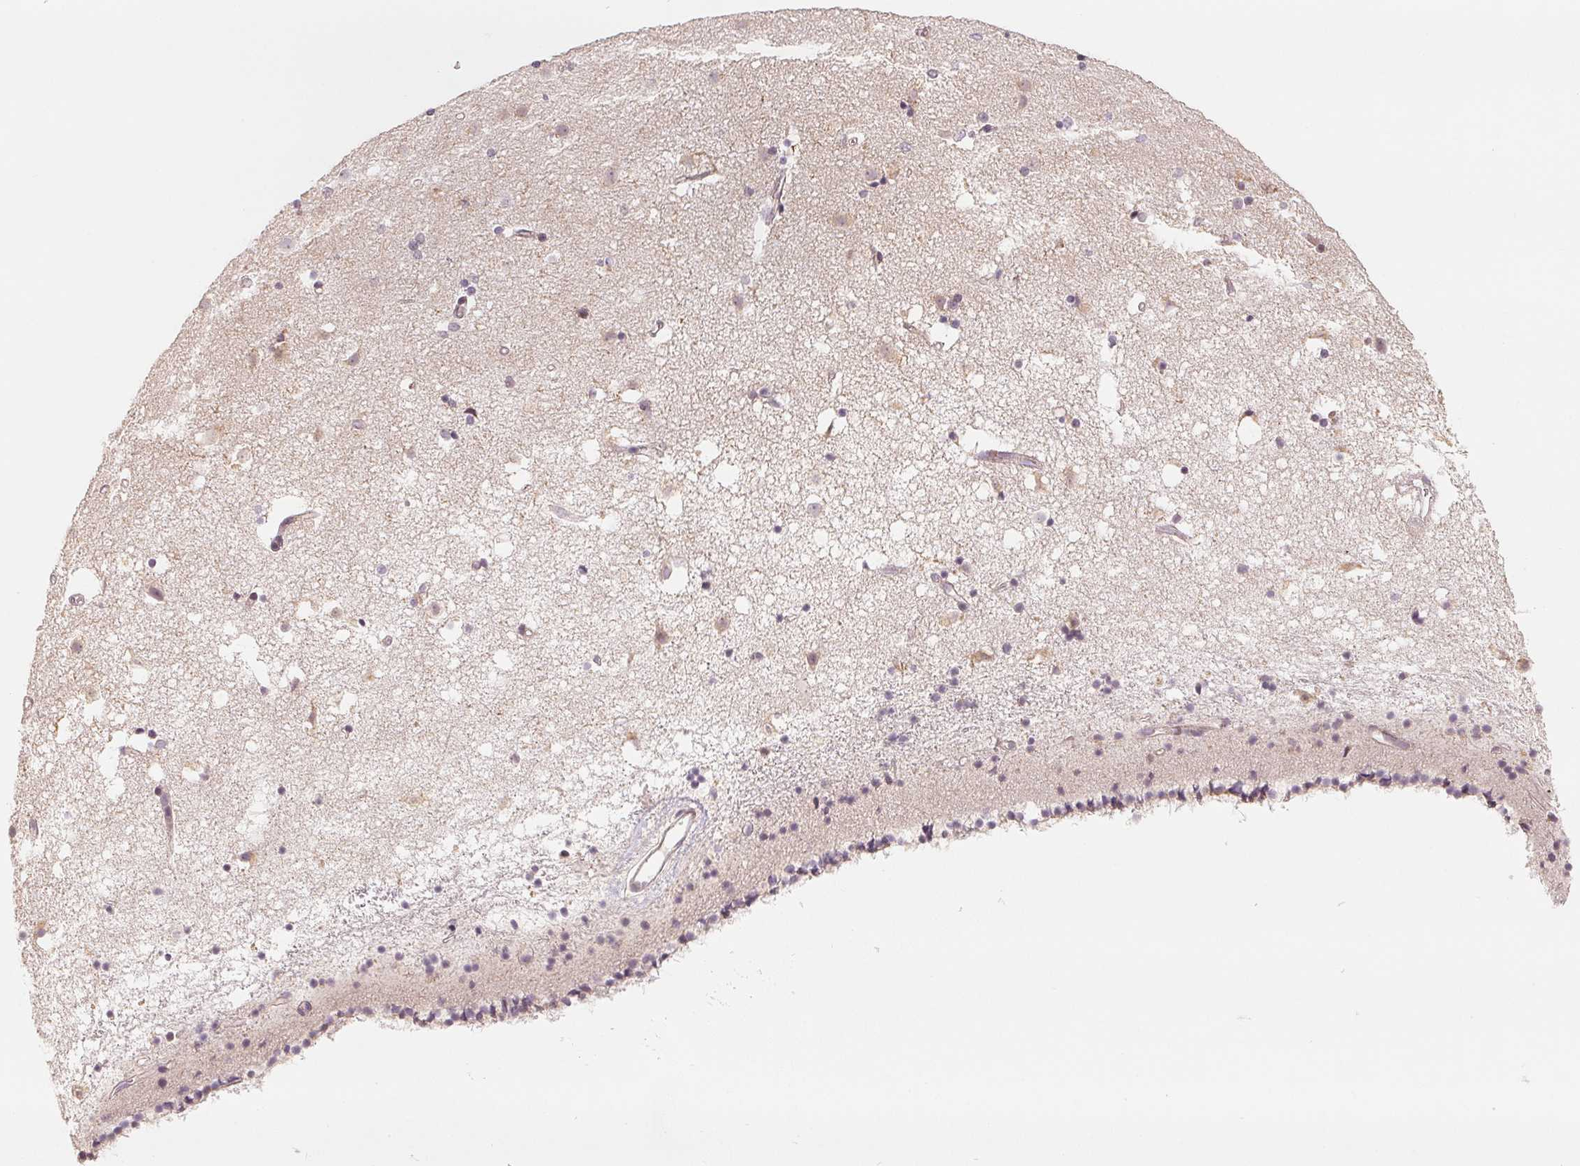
{"staining": {"intensity": "weak", "quantity": "<25%", "location": "cytoplasmic/membranous"}, "tissue": "caudate", "cell_type": "Glial cells", "image_type": "normal", "snomed": [{"axis": "morphology", "description": "Normal tissue, NOS"}, {"axis": "topography", "description": "Lateral ventricle wall"}], "caption": "An immunohistochemistry micrograph of normal caudate is shown. There is no staining in glial cells of caudate. The staining was performed using DAB (3,3'-diaminobenzidine) to visualize the protein expression in brown, while the nuclei were stained in blue with hematoxylin (Magnification: 20x).", "gene": "TMSB15B", "patient": {"sex": "female", "age": 71}}